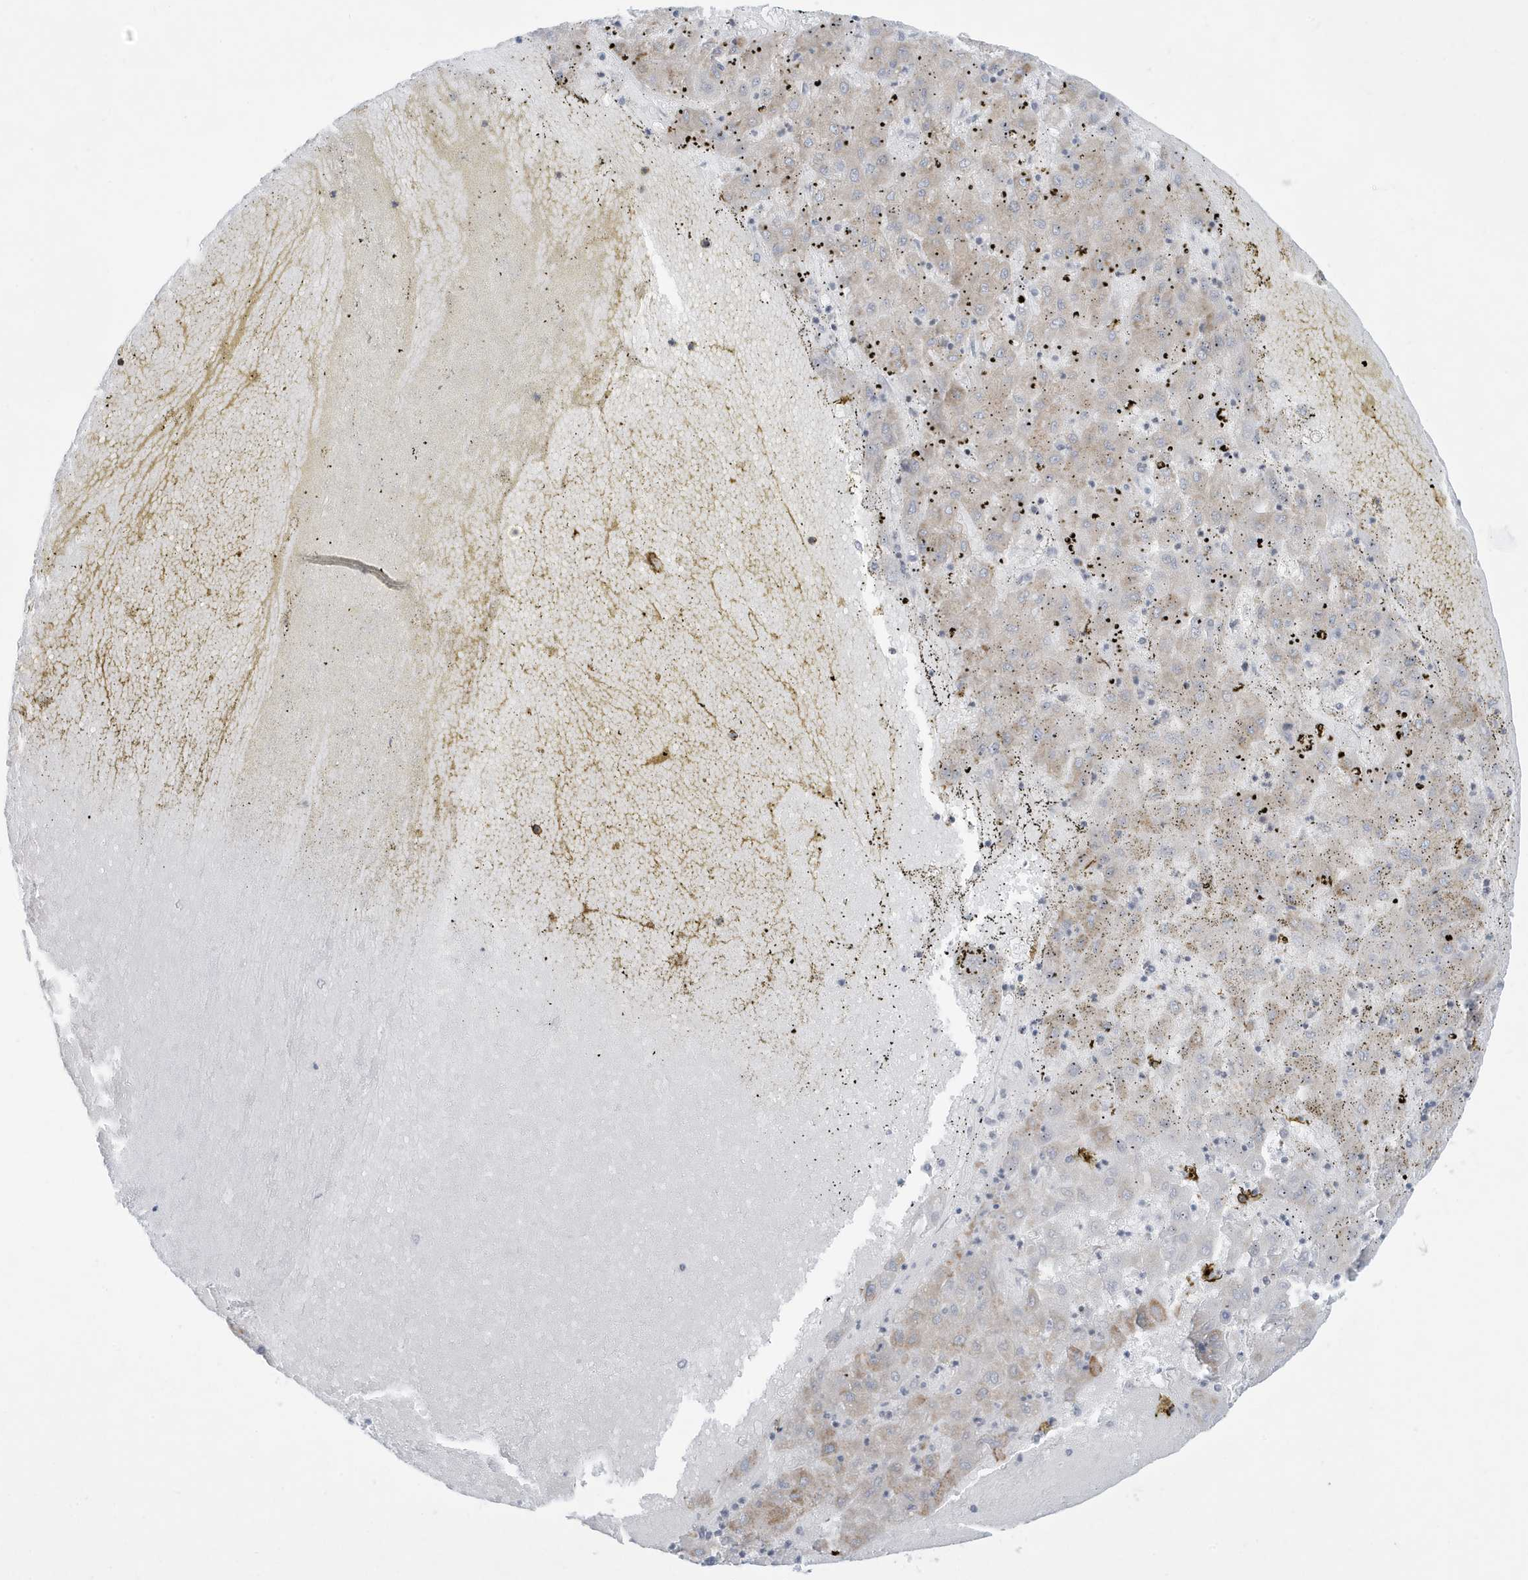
{"staining": {"intensity": "negative", "quantity": "none", "location": "none"}, "tissue": "liver cancer", "cell_type": "Tumor cells", "image_type": "cancer", "snomed": [{"axis": "morphology", "description": "Carcinoma, Hepatocellular, NOS"}, {"axis": "topography", "description": "Liver"}], "caption": "DAB immunohistochemical staining of human liver hepatocellular carcinoma exhibits no significant positivity in tumor cells. The staining was performed using DAB (3,3'-diaminobenzidine) to visualize the protein expression in brown, while the nuclei were stained in blue with hematoxylin (Magnification: 20x).", "gene": "SLAMF9", "patient": {"sex": "male", "age": 72}}